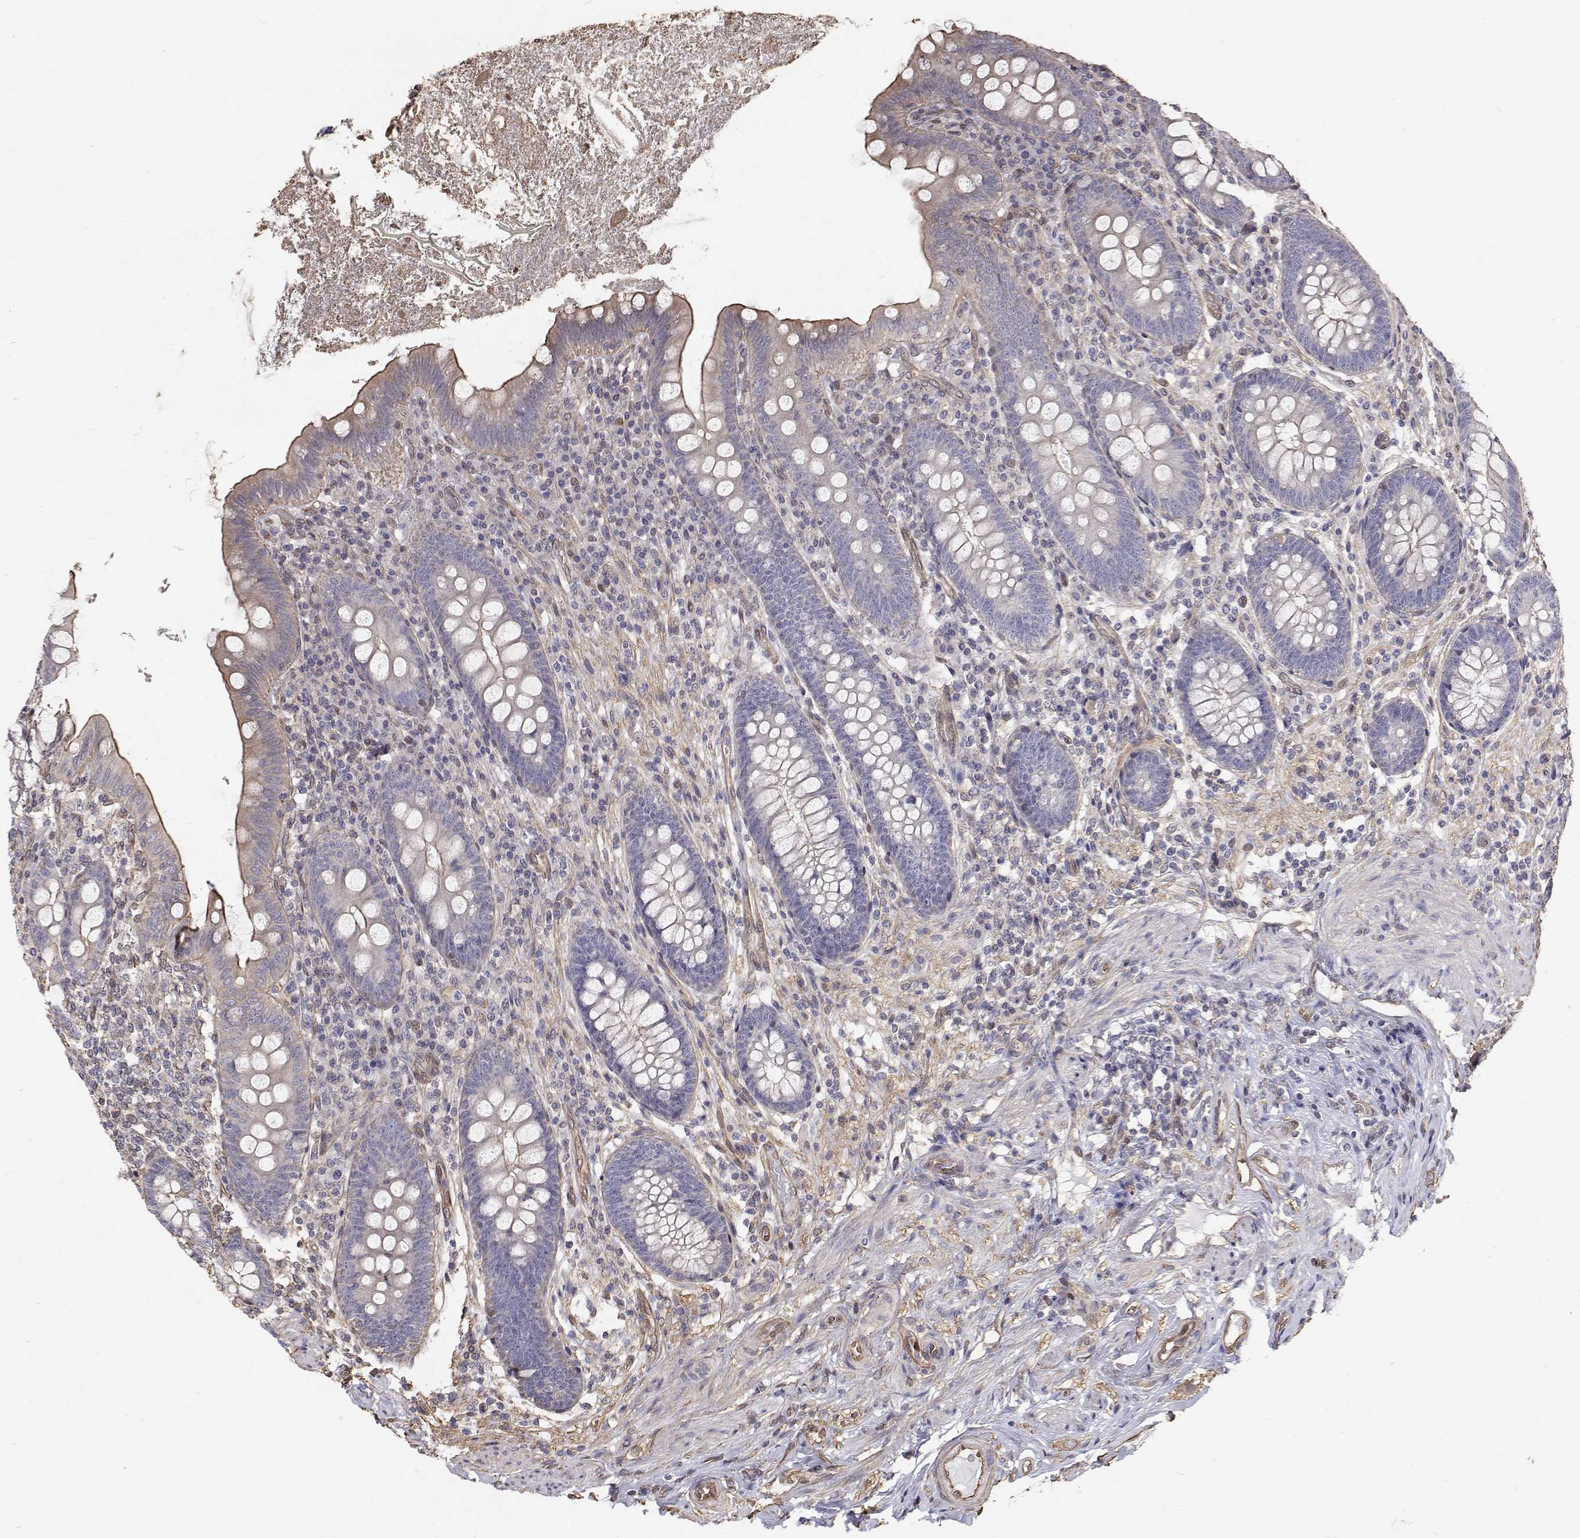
{"staining": {"intensity": "weak", "quantity": "<25%", "location": "cytoplasmic/membranous"}, "tissue": "appendix", "cell_type": "Glandular cells", "image_type": "normal", "snomed": [{"axis": "morphology", "description": "Normal tissue, NOS"}, {"axis": "topography", "description": "Appendix"}], "caption": "Histopathology image shows no protein expression in glandular cells of unremarkable appendix. Nuclei are stained in blue.", "gene": "GSDMA", "patient": {"sex": "male", "age": 71}}